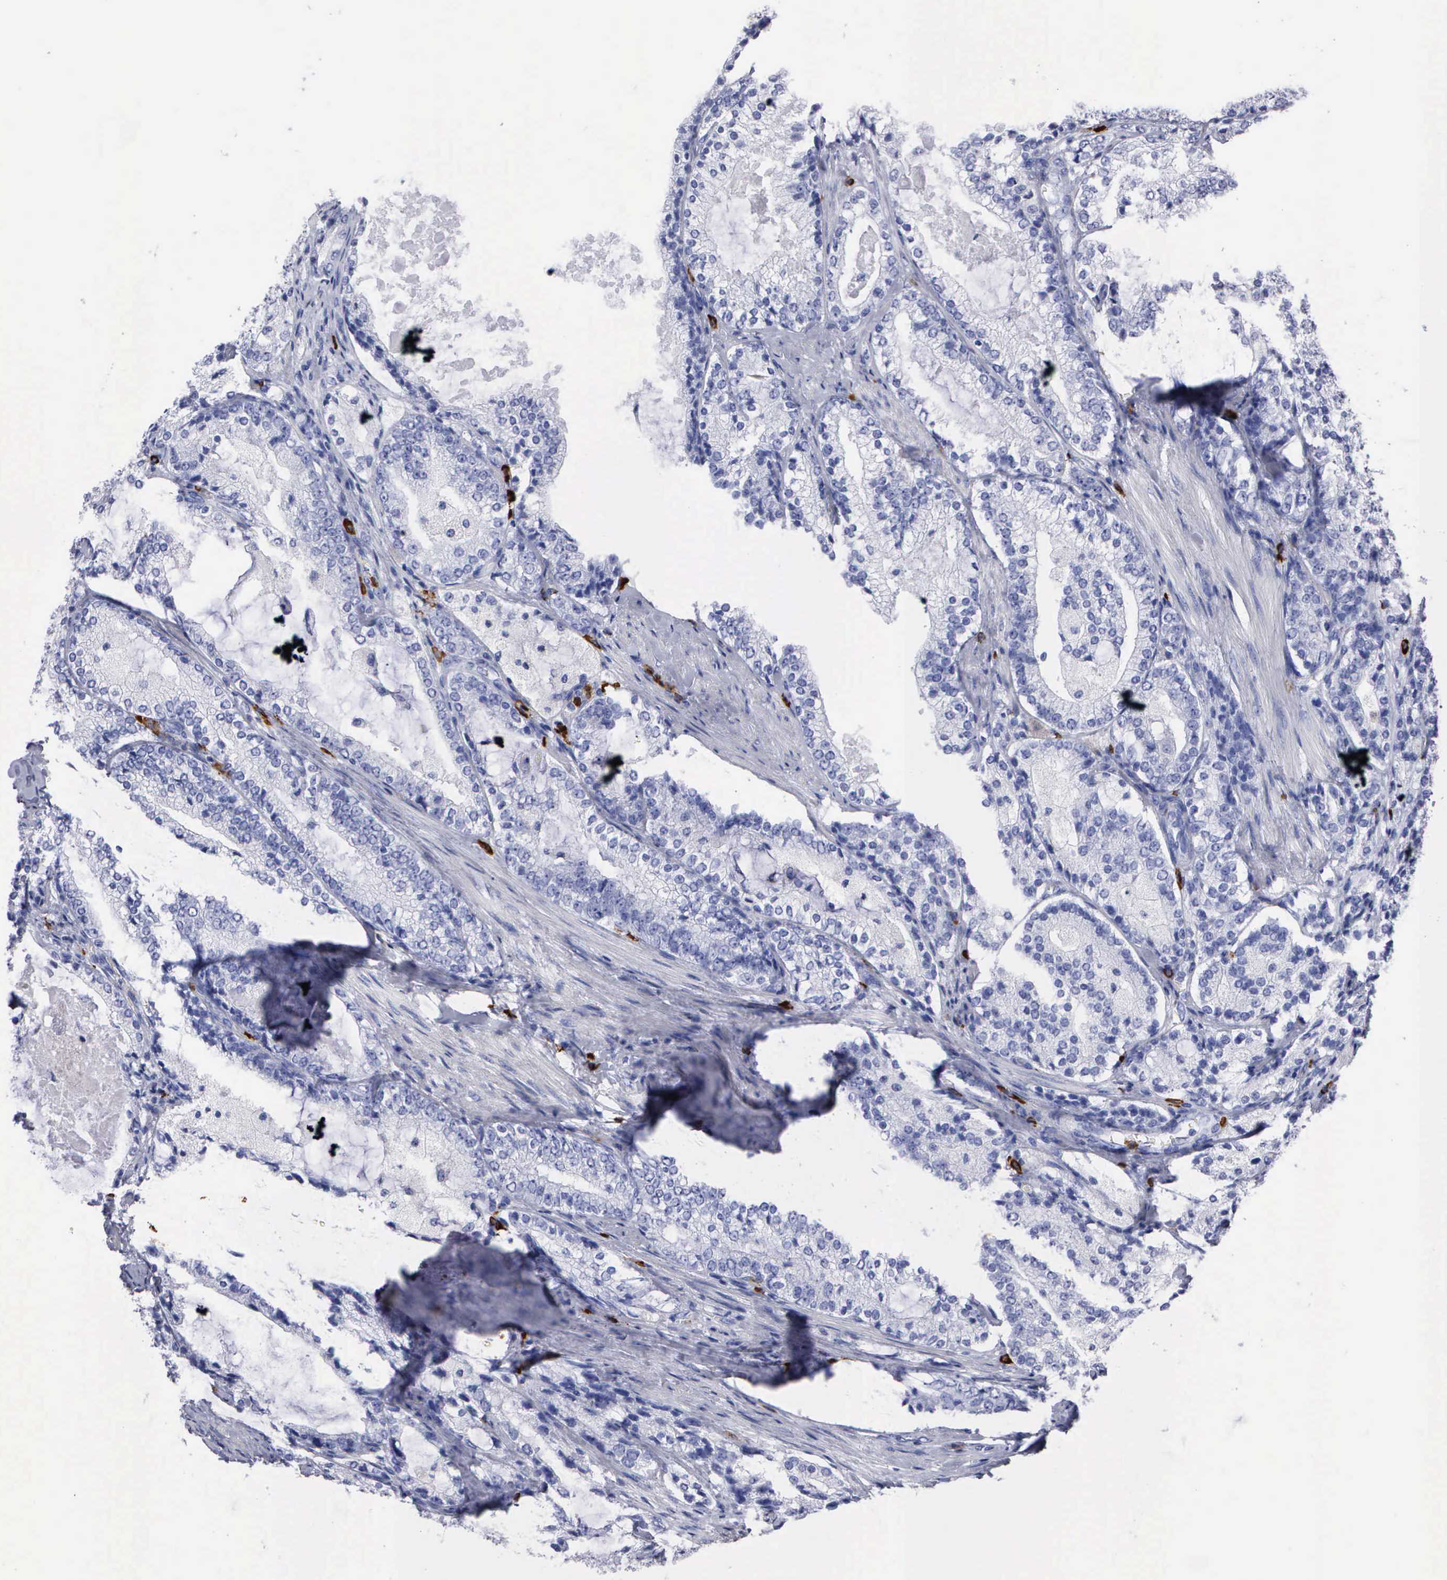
{"staining": {"intensity": "negative", "quantity": "none", "location": "none"}, "tissue": "prostate cancer", "cell_type": "Tumor cells", "image_type": "cancer", "snomed": [{"axis": "morphology", "description": "Adenocarcinoma, High grade"}, {"axis": "topography", "description": "Prostate"}], "caption": "Prostate cancer (adenocarcinoma (high-grade)) was stained to show a protein in brown. There is no significant staining in tumor cells.", "gene": "CTSG", "patient": {"sex": "male", "age": 63}}